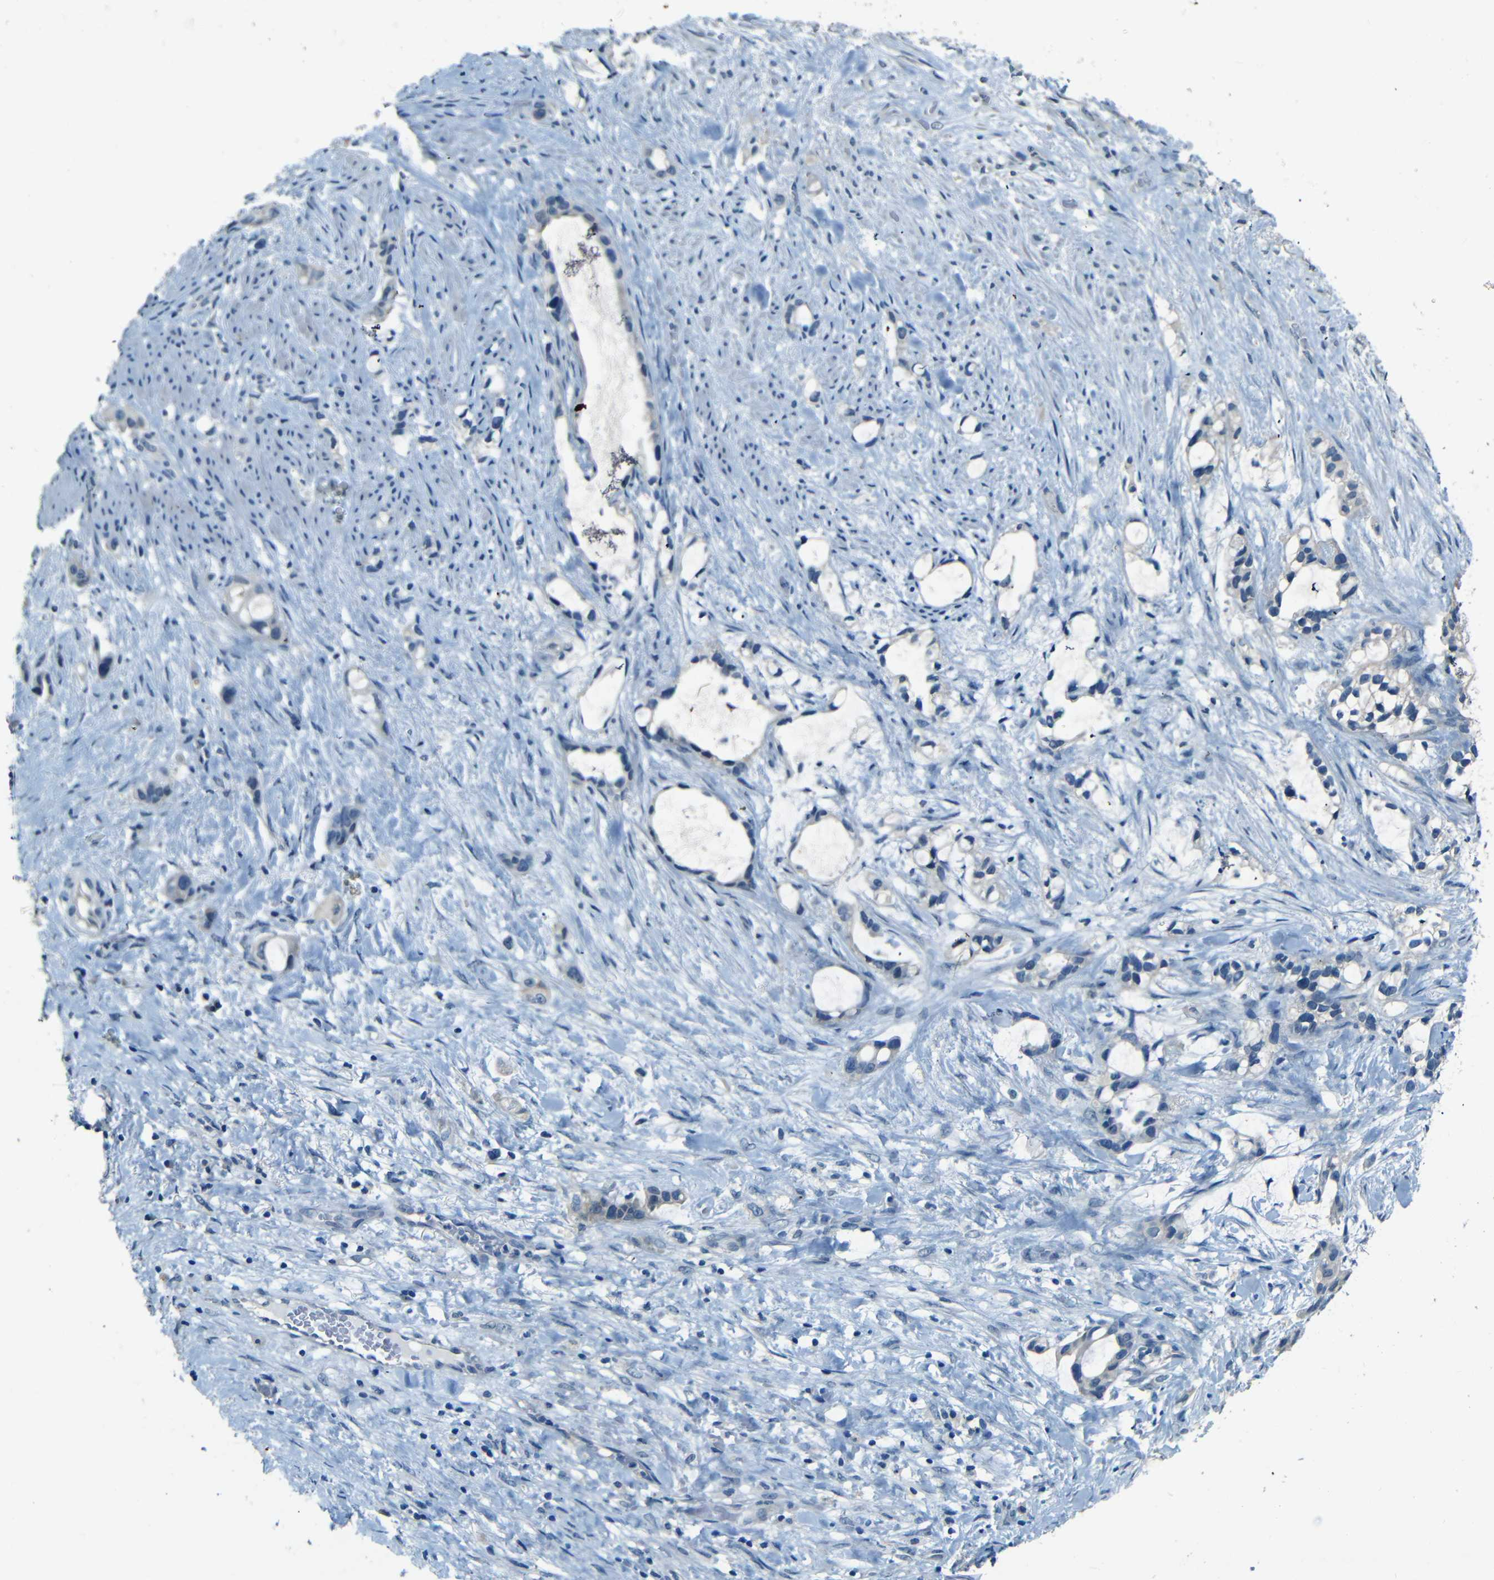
{"staining": {"intensity": "negative", "quantity": "none", "location": "none"}, "tissue": "liver cancer", "cell_type": "Tumor cells", "image_type": "cancer", "snomed": [{"axis": "morphology", "description": "Cholangiocarcinoma"}, {"axis": "topography", "description": "Liver"}], "caption": "This image is of liver cancer stained with immunohistochemistry to label a protein in brown with the nuclei are counter-stained blue. There is no positivity in tumor cells.", "gene": "ZMAT1", "patient": {"sex": "female", "age": 65}}